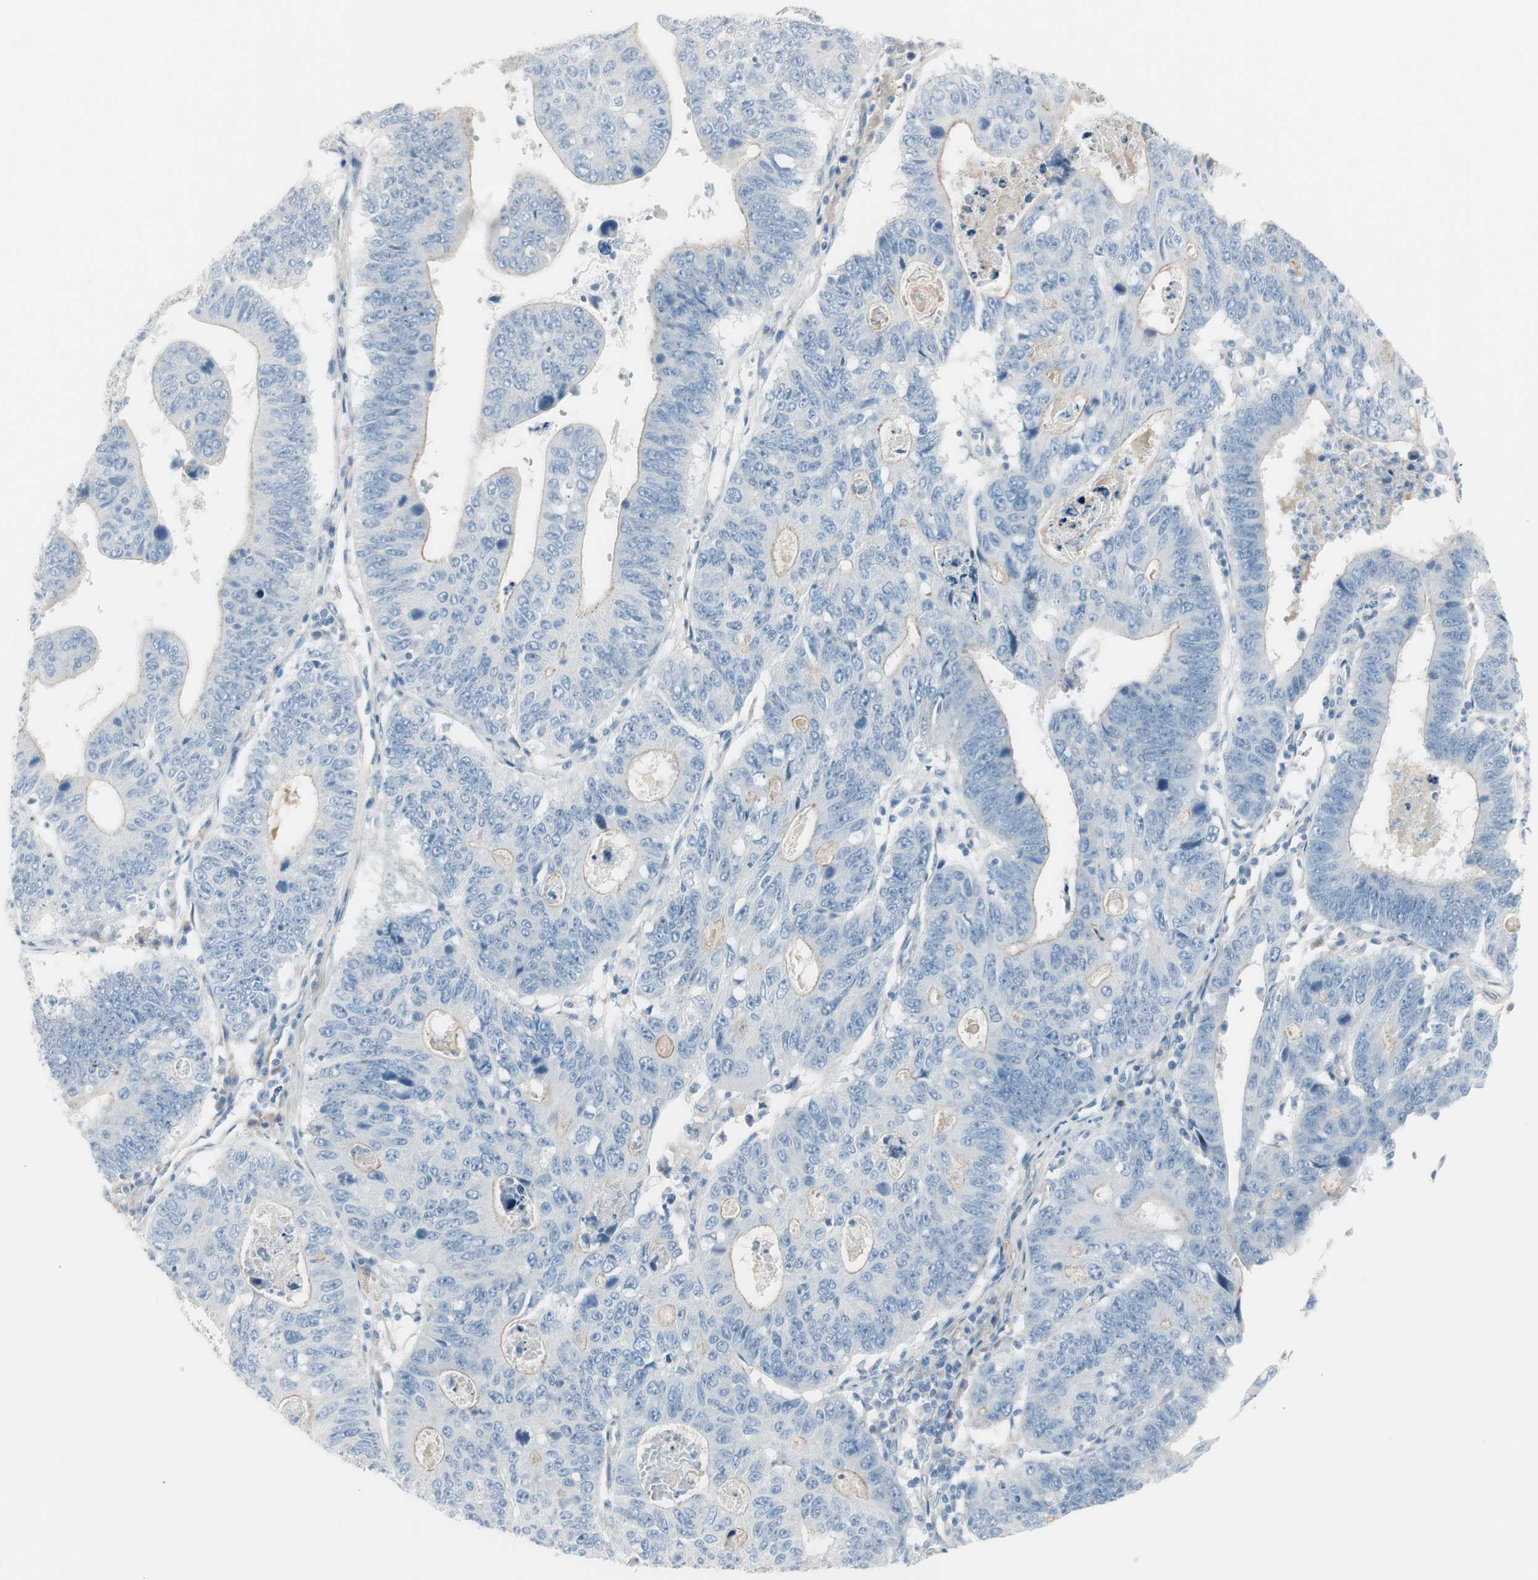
{"staining": {"intensity": "weak", "quantity": "<25%", "location": "cytoplasmic/membranous"}, "tissue": "stomach cancer", "cell_type": "Tumor cells", "image_type": "cancer", "snomed": [{"axis": "morphology", "description": "Adenocarcinoma, NOS"}, {"axis": "topography", "description": "Stomach"}], "caption": "An IHC histopathology image of stomach adenocarcinoma is shown. There is no staining in tumor cells of stomach adenocarcinoma.", "gene": "CACNA2D1", "patient": {"sex": "male", "age": 59}}